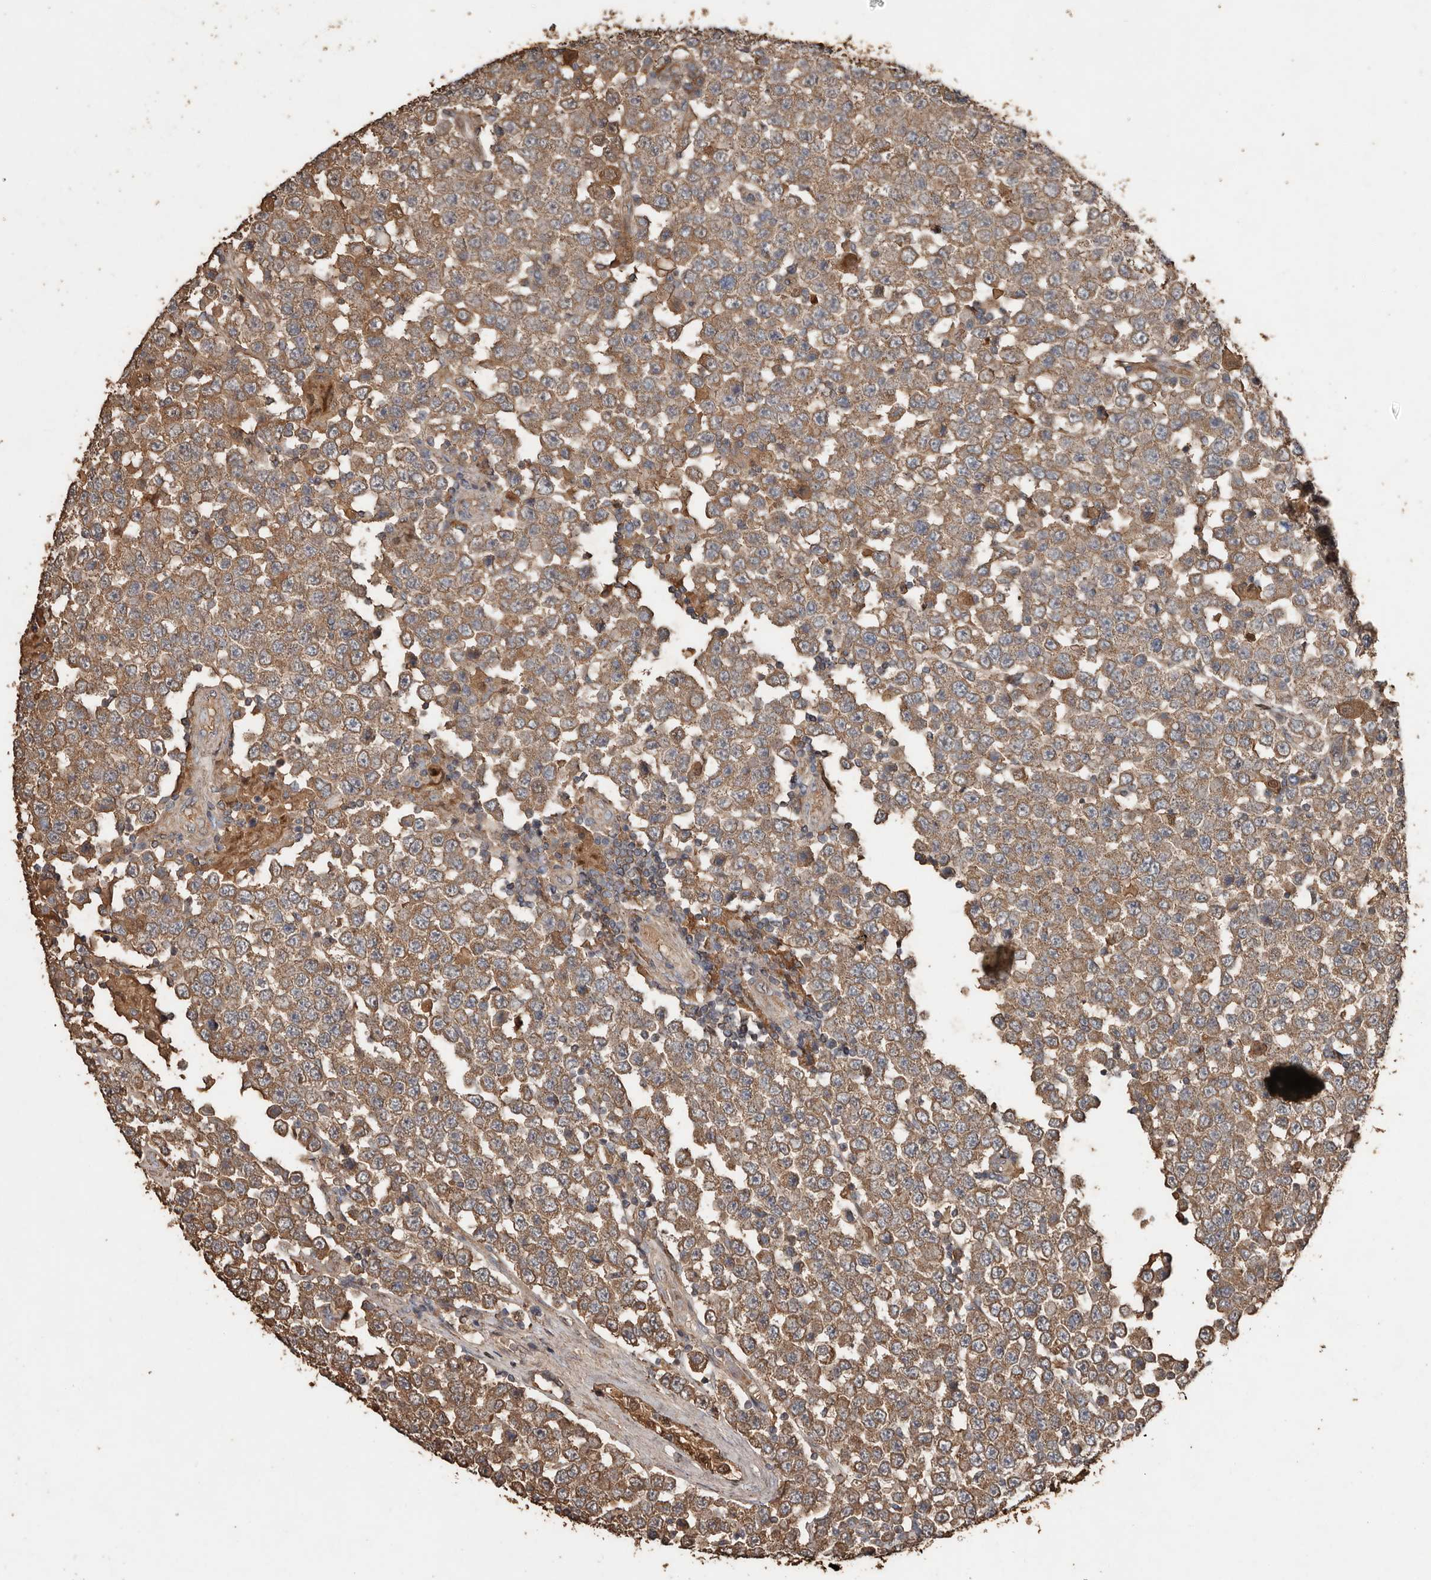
{"staining": {"intensity": "moderate", "quantity": ">75%", "location": "cytoplasmic/membranous"}, "tissue": "testis cancer", "cell_type": "Tumor cells", "image_type": "cancer", "snomed": [{"axis": "morphology", "description": "Seminoma, NOS"}, {"axis": "topography", "description": "Testis"}], "caption": "IHC photomicrograph of neoplastic tissue: seminoma (testis) stained using immunohistochemistry demonstrates medium levels of moderate protein expression localized specifically in the cytoplasmic/membranous of tumor cells, appearing as a cytoplasmic/membranous brown color.", "gene": "RANBP17", "patient": {"sex": "male", "age": 28}}